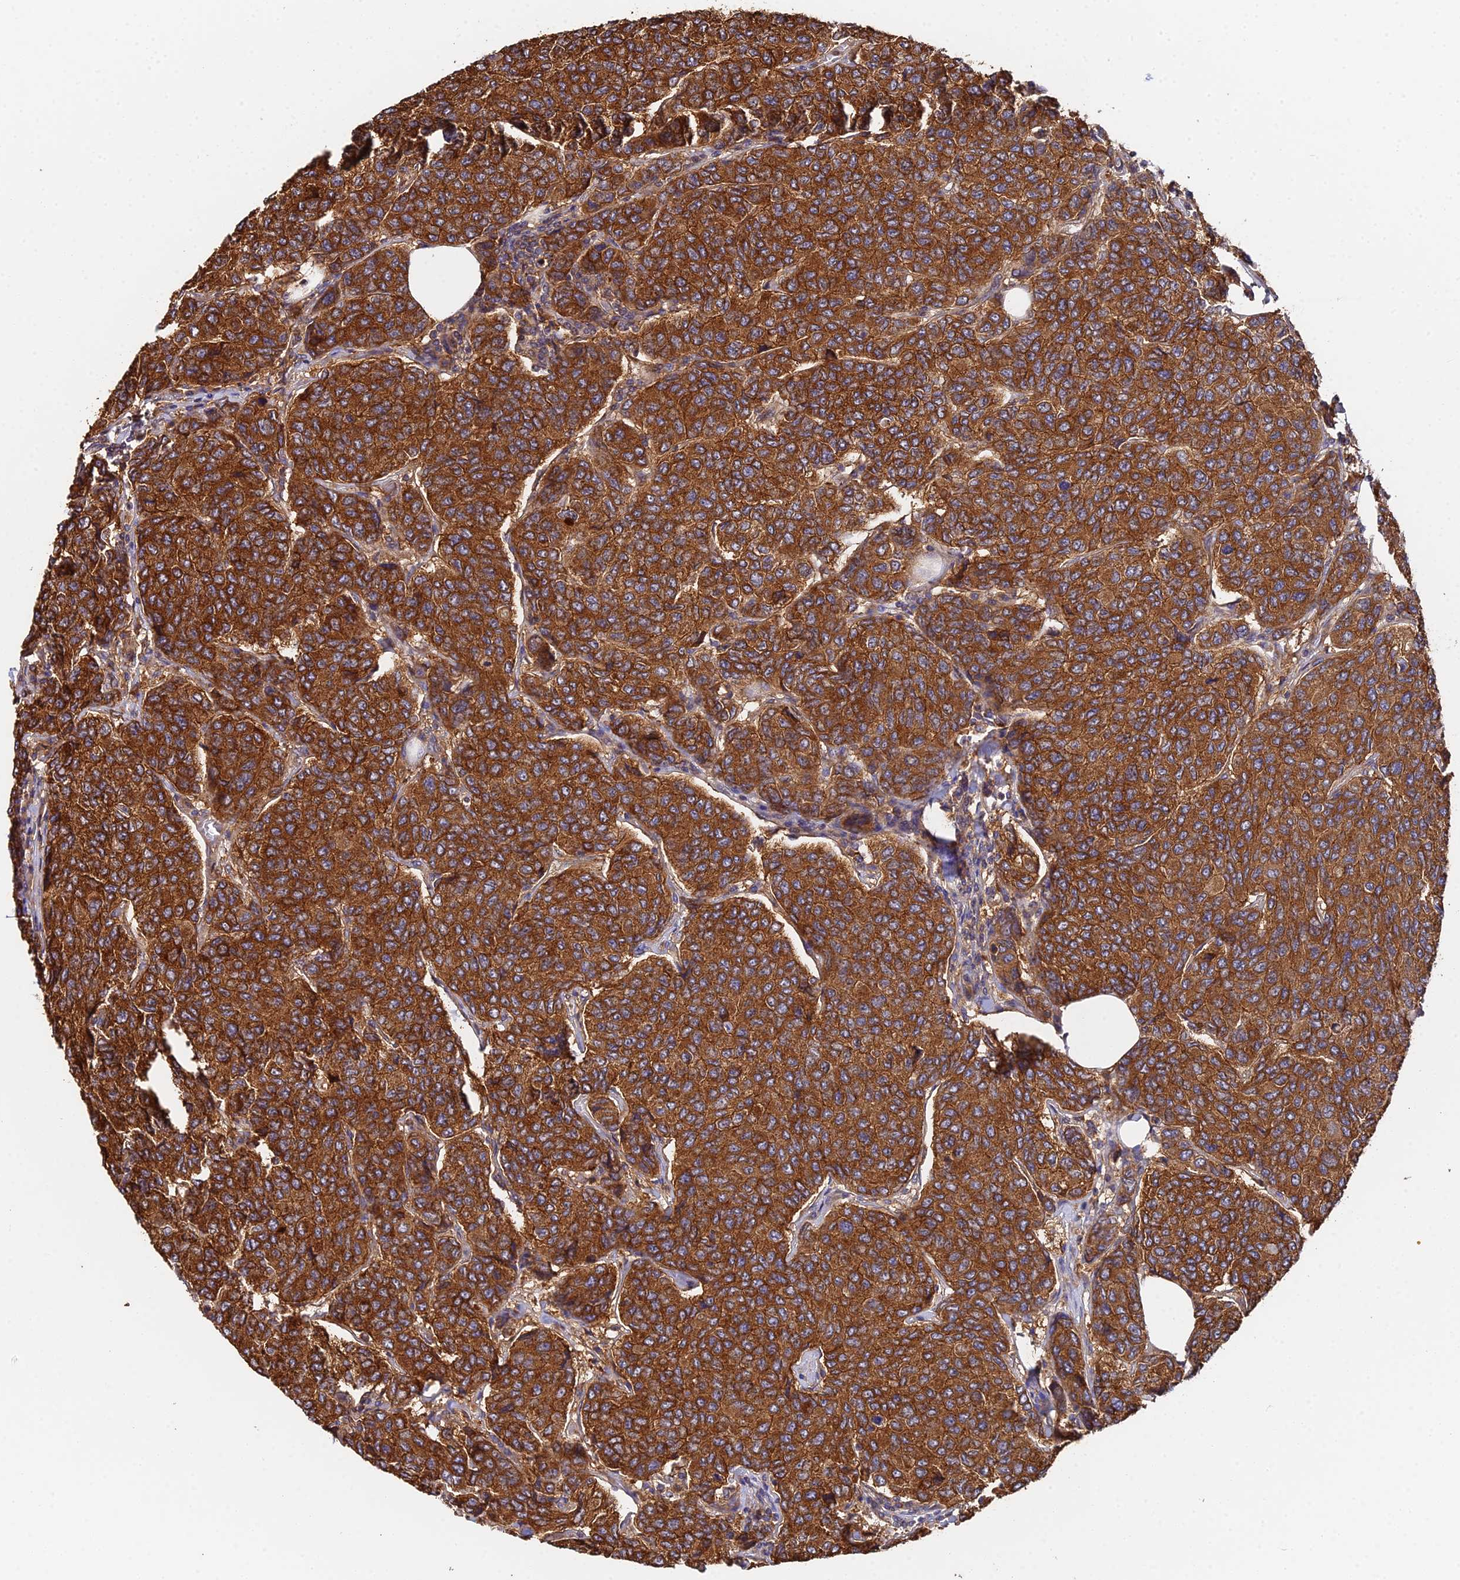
{"staining": {"intensity": "strong", "quantity": ">75%", "location": "cytoplasmic/membranous"}, "tissue": "breast cancer", "cell_type": "Tumor cells", "image_type": "cancer", "snomed": [{"axis": "morphology", "description": "Duct carcinoma"}, {"axis": "topography", "description": "Breast"}], "caption": "DAB (3,3'-diaminobenzidine) immunohistochemical staining of breast cancer (intraductal carcinoma) reveals strong cytoplasmic/membranous protein positivity in approximately >75% of tumor cells.", "gene": "GNG5B", "patient": {"sex": "female", "age": 55}}